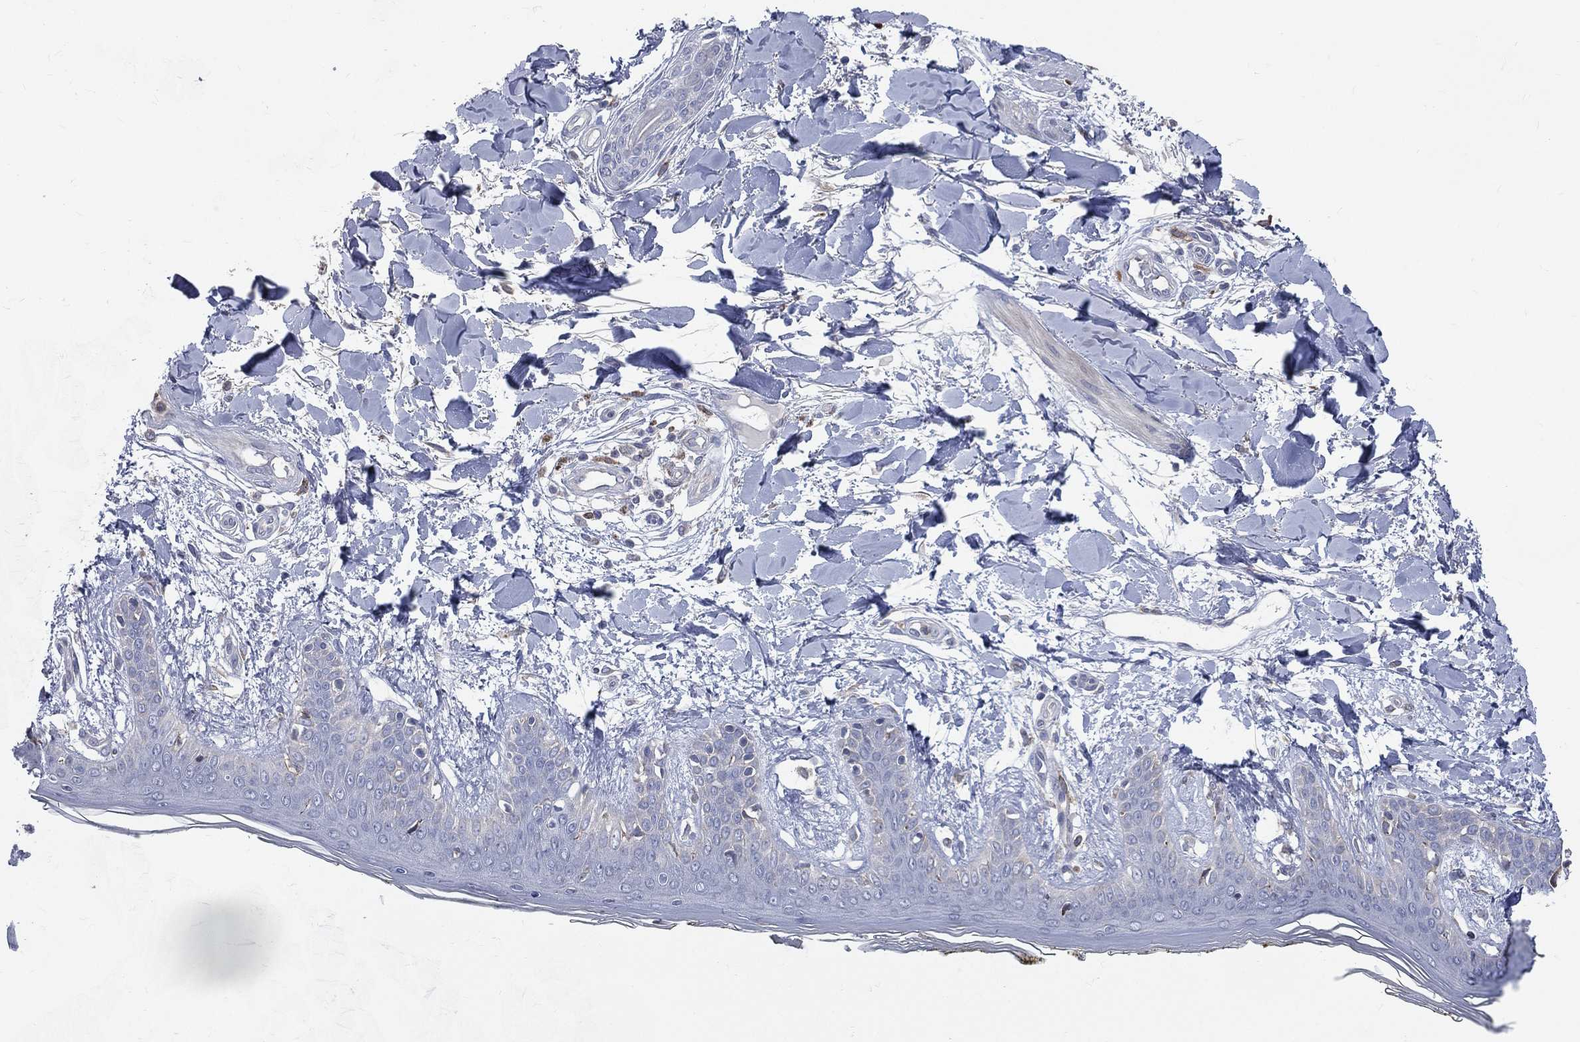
{"staining": {"intensity": "negative", "quantity": "none", "location": "none"}, "tissue": "skin", "cell_type": "Fibroblasts", "image_type": "normal", "snomed": [{"axis": "morphology", "description": "Normal tissue, NOS"}, {"axis": "morphology", "description": "Malignant melanoma, NOS"}, {"axis": "topography", "description": "Skin"}], "caption": "Skin stained for a protein using IHC displays no expression fibroblasts.", "gene": "CCDC159", "patient": {"sex": "female", "age": 34}}